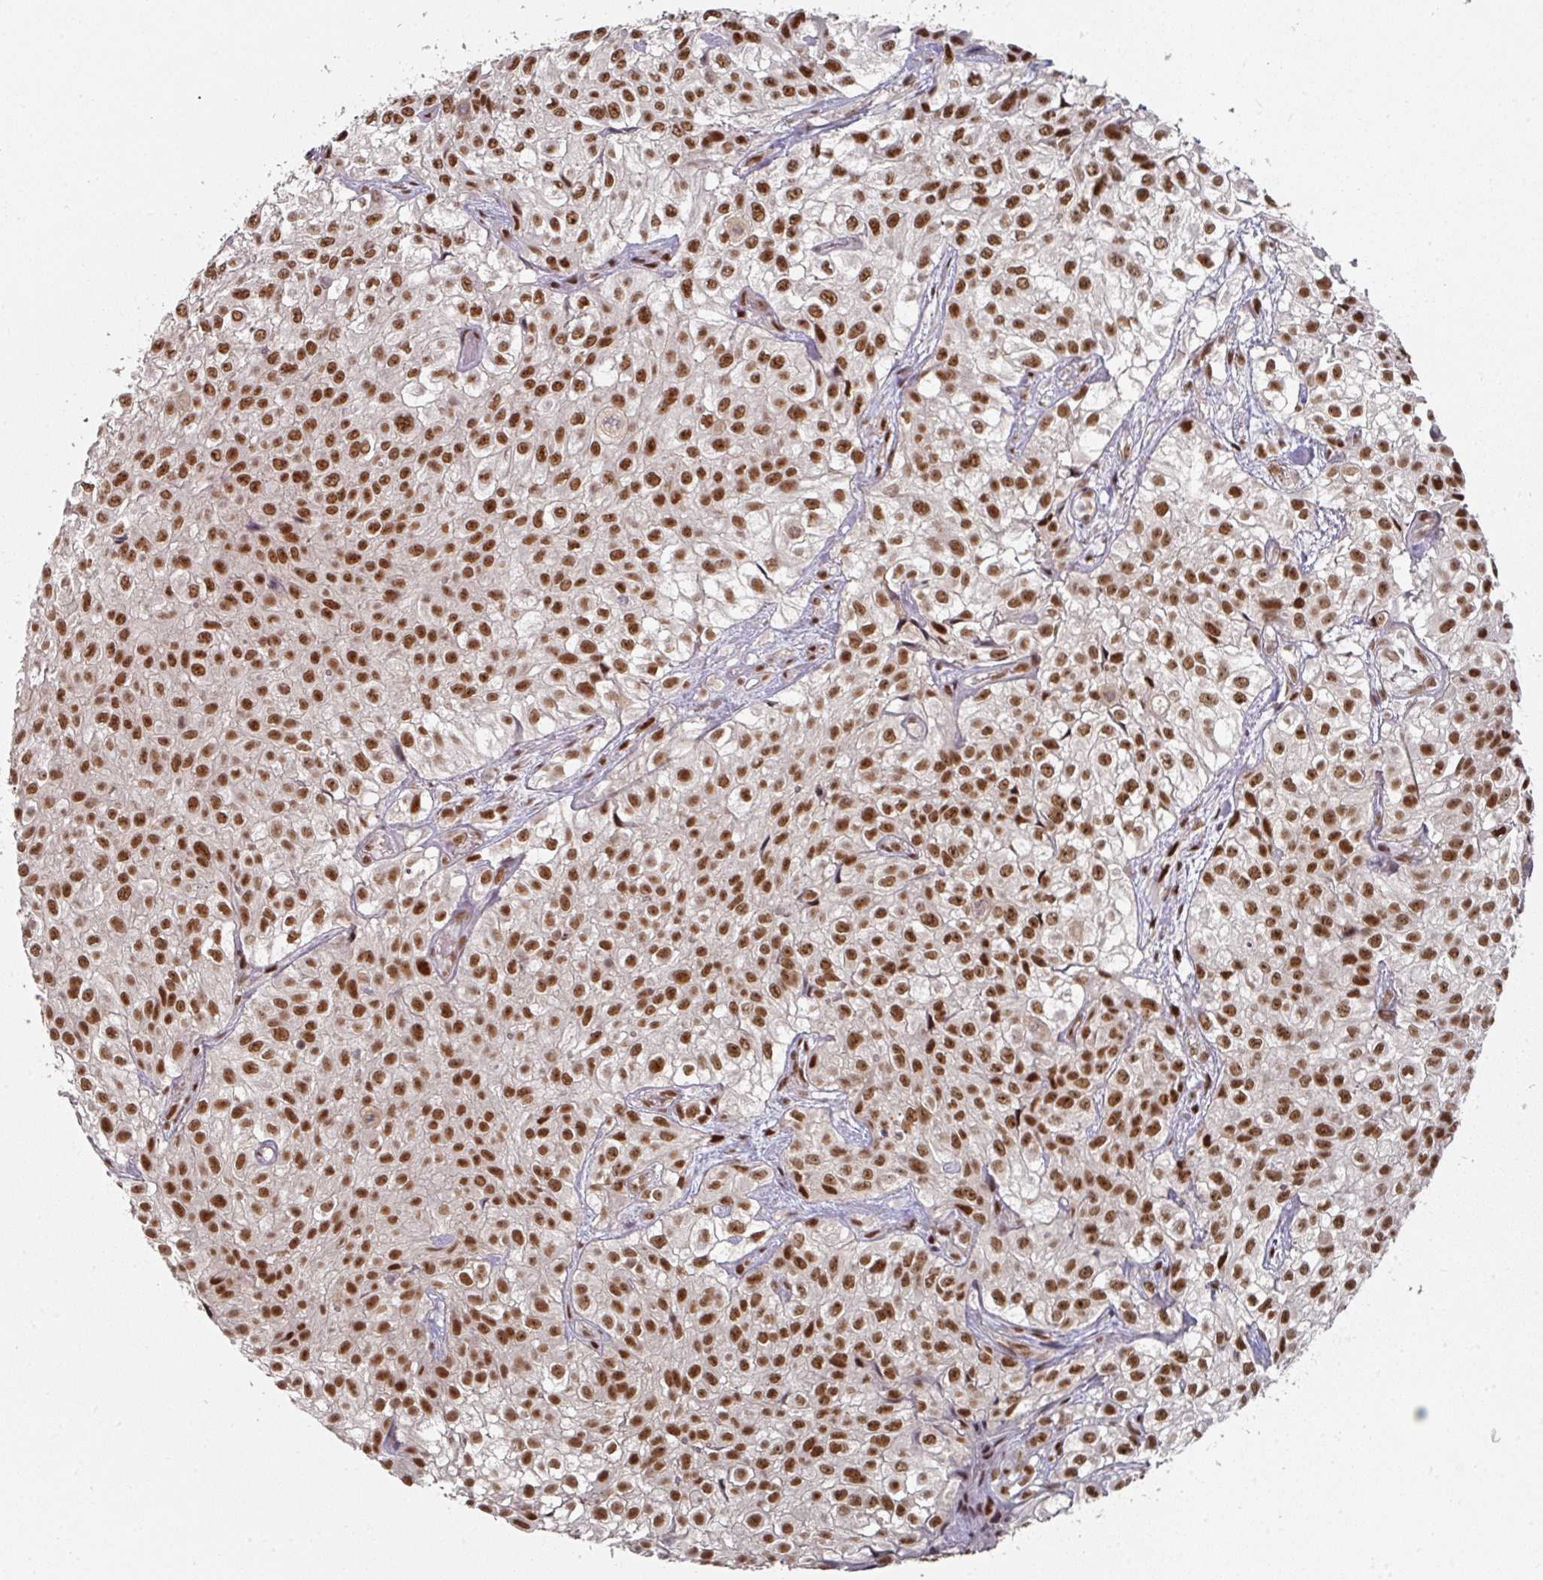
{"staining": {"intensity": "strong", "quantity": ">75%", "location": "nuclear"}, "tissue": "urothelial cancer", "cell_type": "Tumor cells", "image_type": "cancer", "snomed": [{"axis": "morphology", "description": "Urothelial carcinoma, High grade"}, {"axis": "topography", "description": "Urinary bladder"}], "caption": "This micrograph demonstrates immunohistochemistry (IHC) staining of urothelial cancer, with high strong nuclear positivity in approximately >75% of tumor cells.", "gene": "MEPCE", "patient": {"sex": "male", "age": 56}}